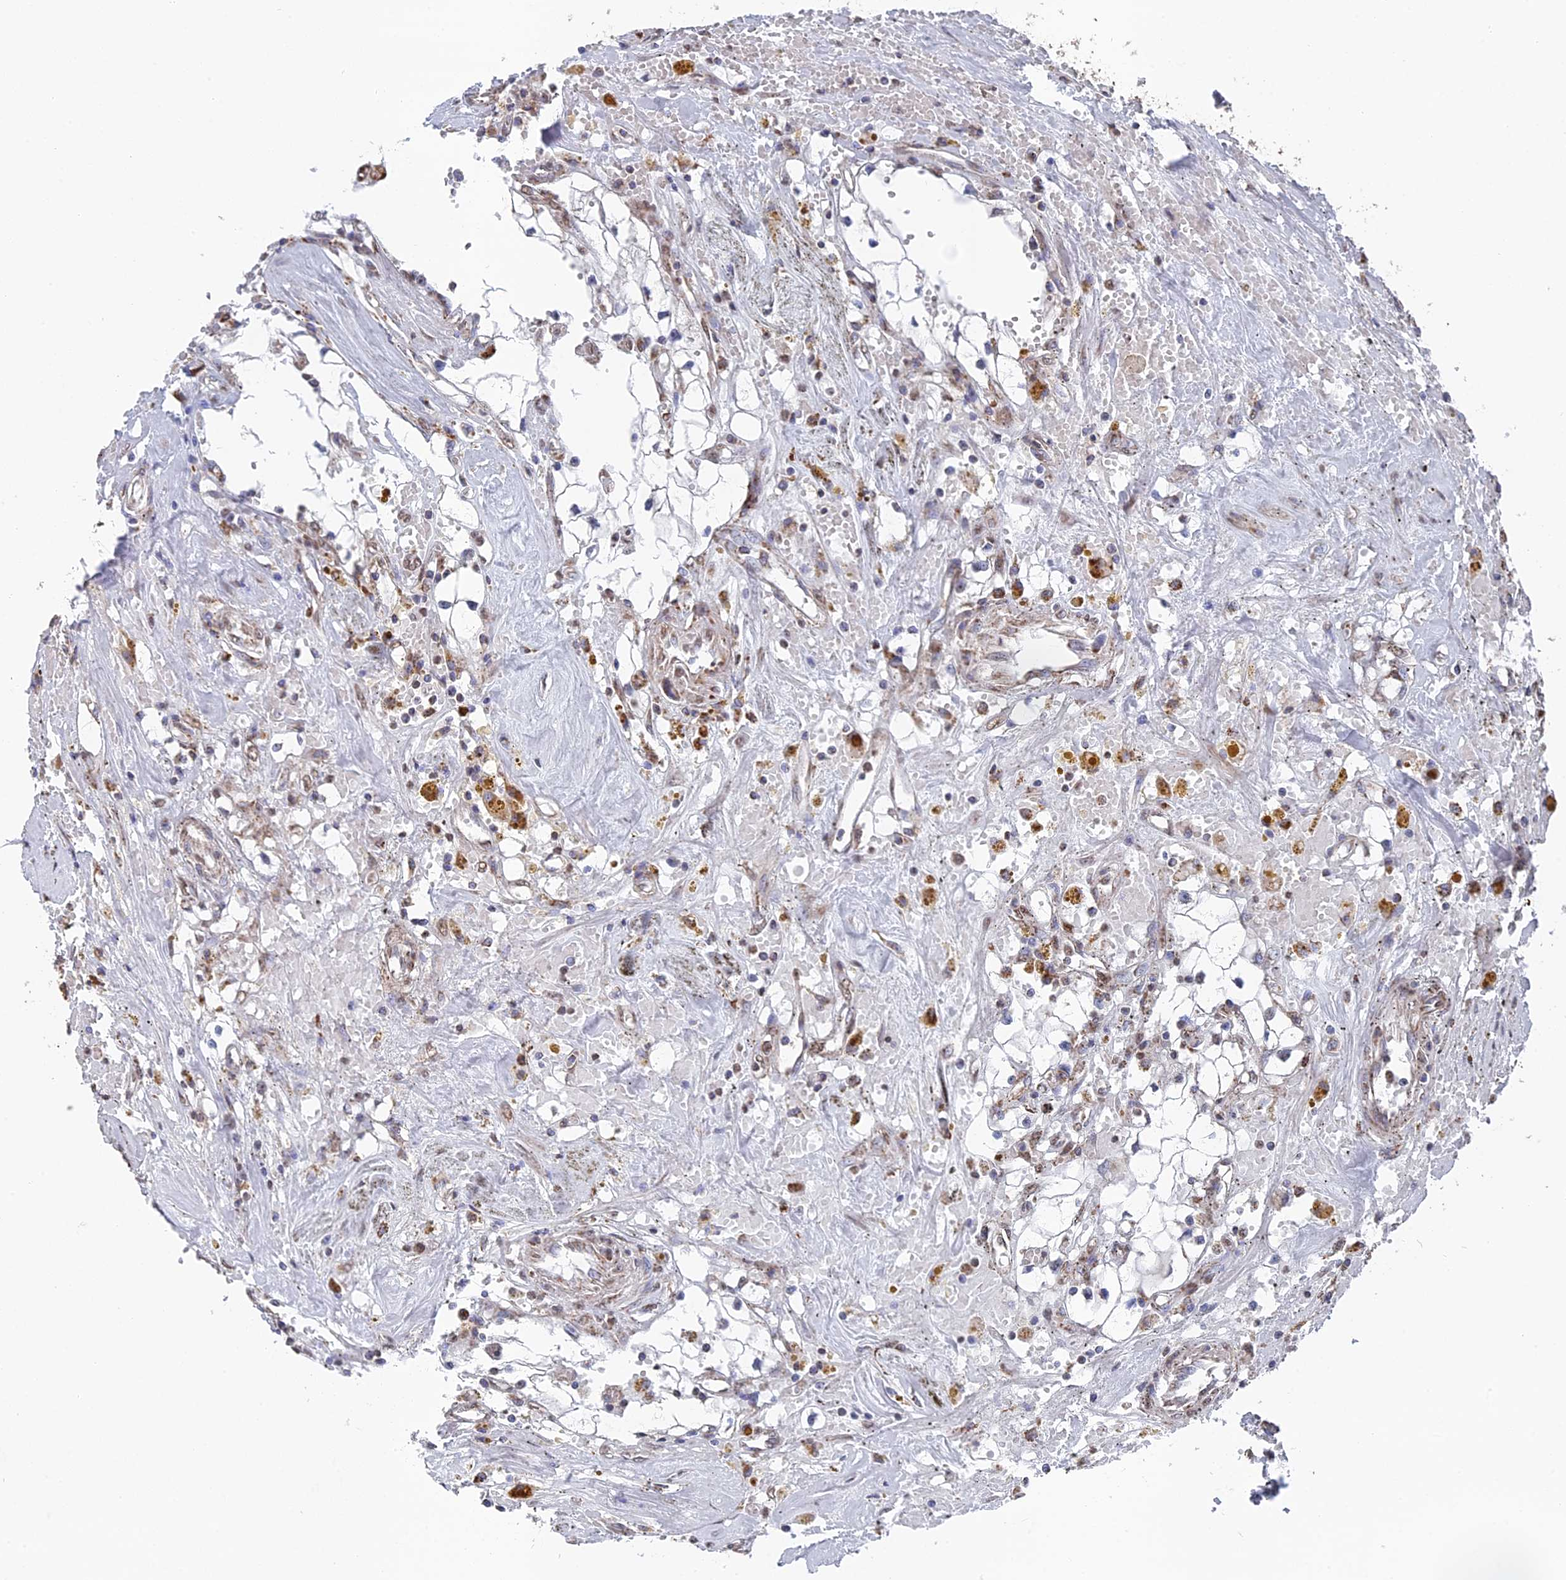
{"staining": {"intensity": "negative", "quantity": "none", "location": "none"}, "tissue": "renal cancer", "cell_type": "Tumor cells", "image_type": "cancer", "snomed": [{"axis": "morphology", "description": "Adenocarcinoma, NOS"}, {"axis": "topography", "description": "Kidney"}], "caption": "IHC image of neoplastic tissue: human renal adenocarcinoma stained with DAB (3,3'-diaminobenzidine) shows no significant protein staining in tumor cells.", "gene": "SMG9", "patient": {"sex": "male", "age": 56}}